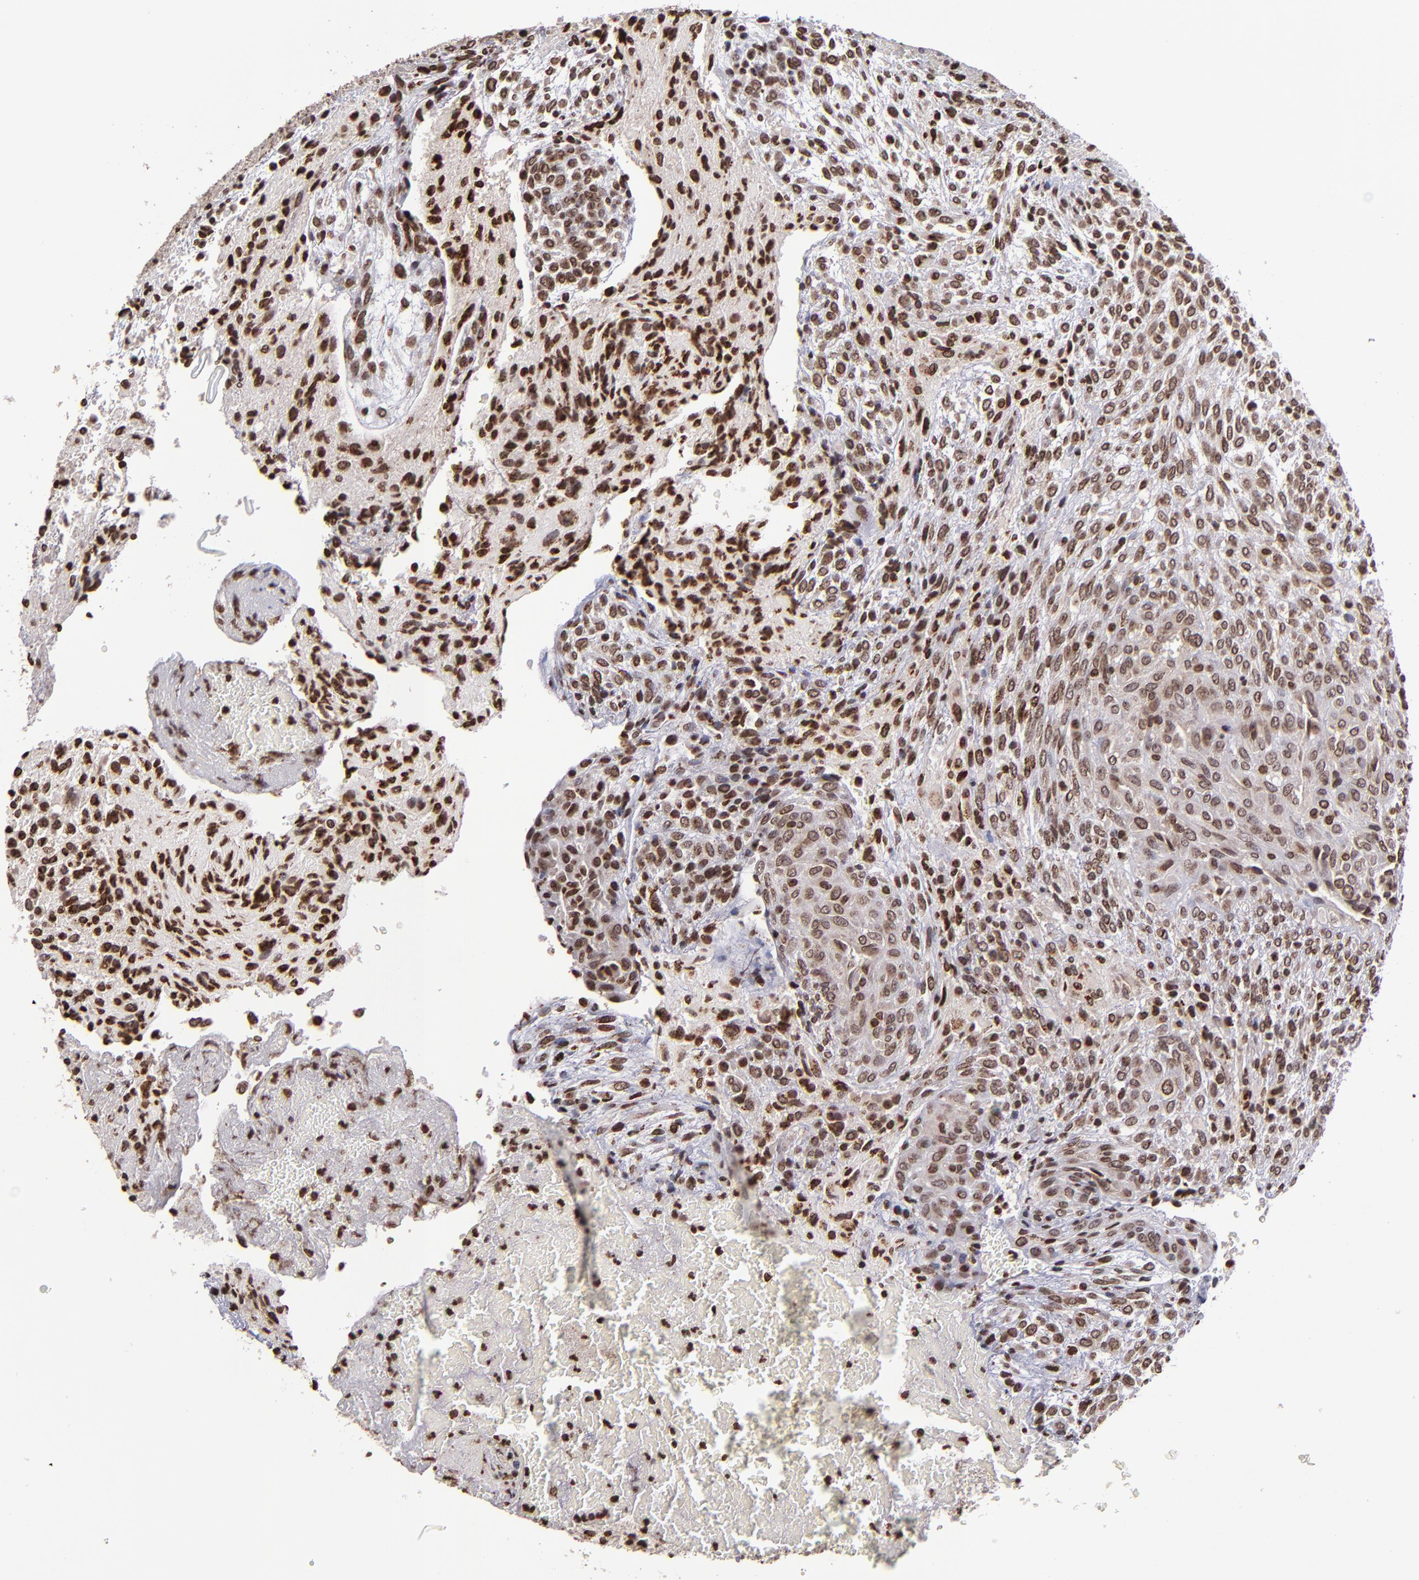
{"staining": {"intensity": "moderate", "quantity": ">75%", "location": "nuclear"}, "tissue": "glioma", "cell_type": "Tumor cells", "image_type": "cancer", "snomed": [{"axis": "morphology", "description": "Glioma, malignant, High grade"}, {"axis": "topography", "description": "Cerebral cortex"}], "caption": "Immunohistochemical staining of human glioma displays moderate nuclear protein expression in about >75% of tumor cells. (DAB IHC, brown staining for protein, blue staining for nuclei).", "gene": "CSDC2", "patient": {"sex": "female", "age": 55}}